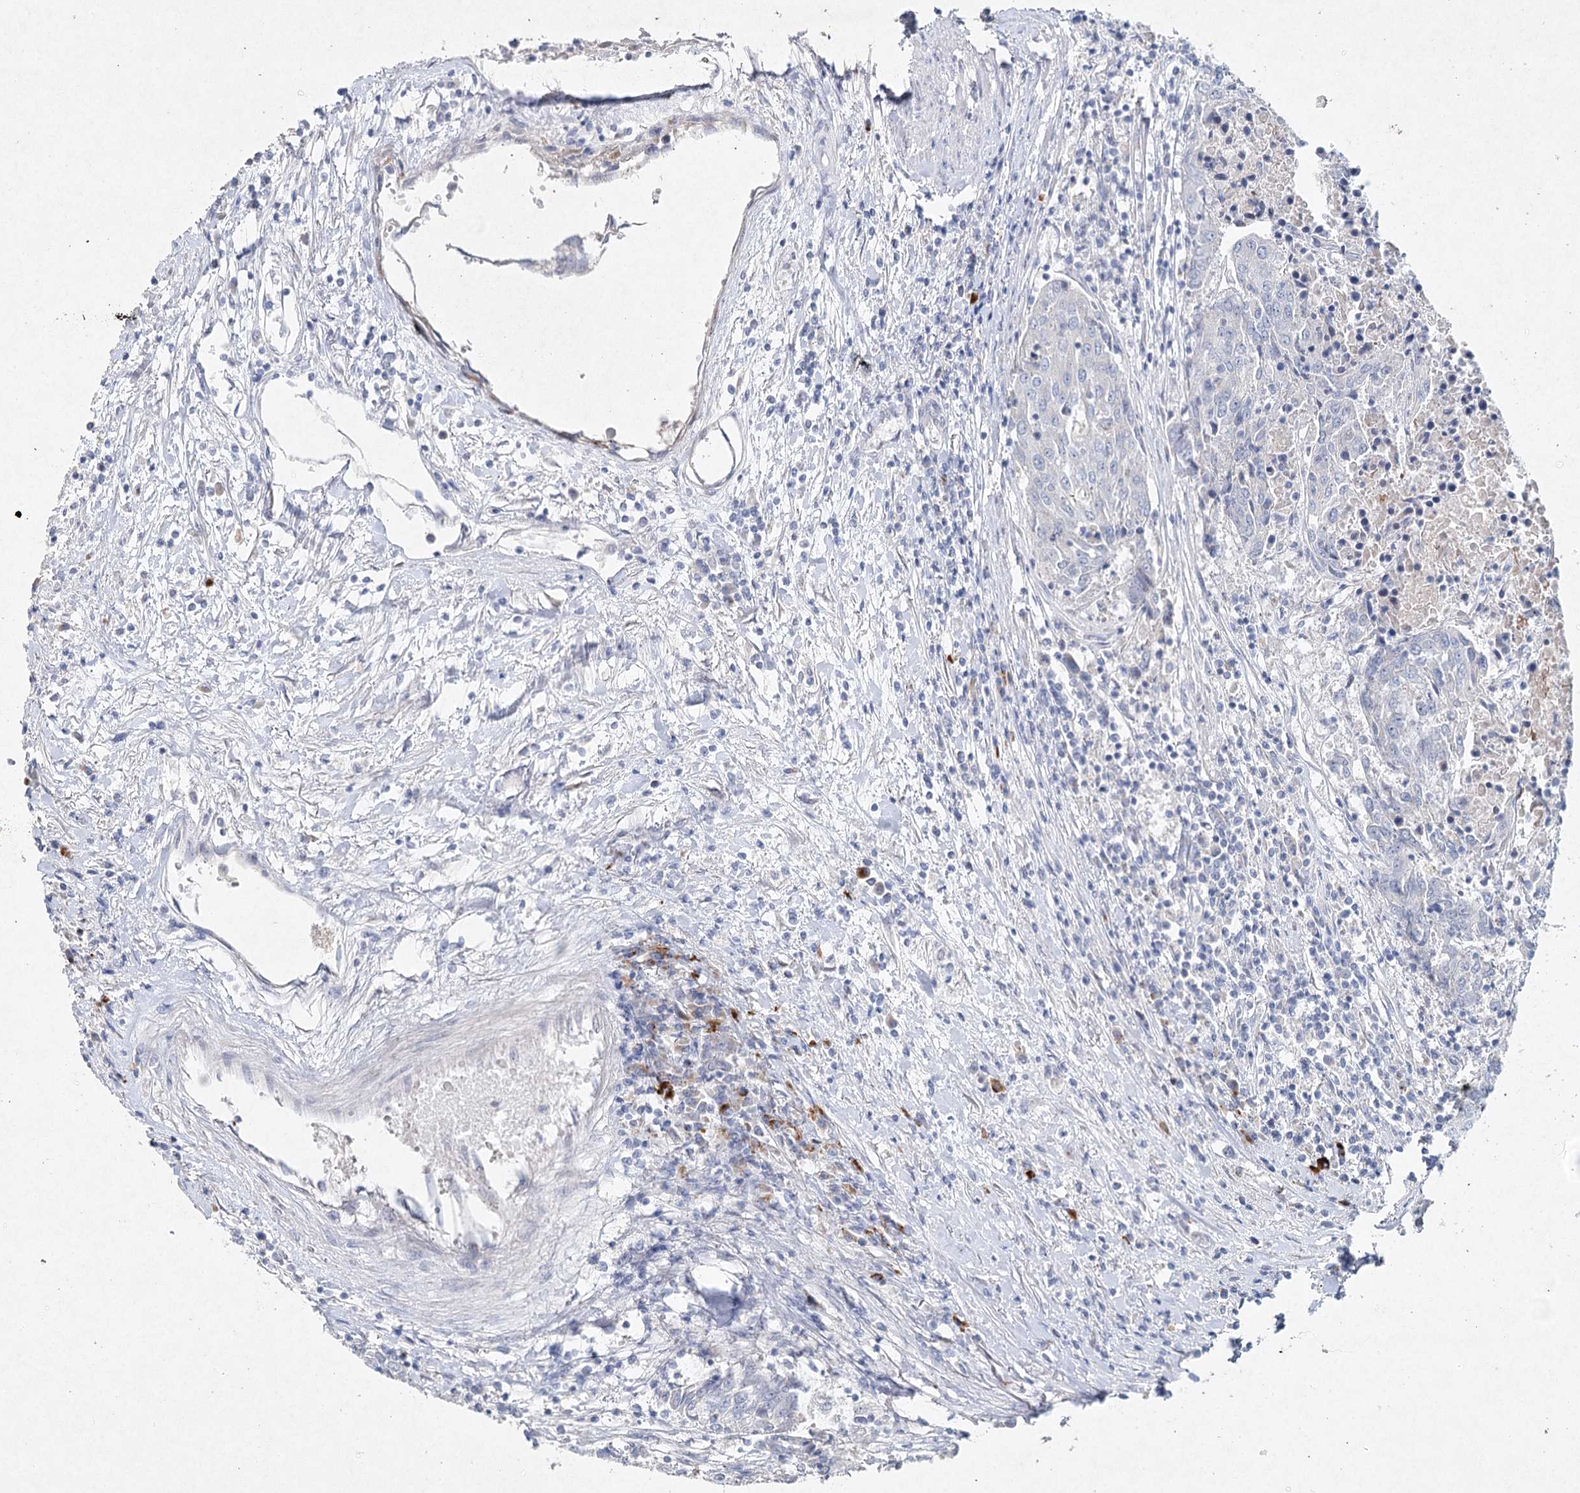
{"staining": {"intensity": "negative", "quantity": "none", "location": "none"}, "tissue": "urothelial cancer", "cell_type": "Tumor cells", "image_type": "cancer", "snomed": [{"axis": "morphology", "description": "Urothelial carcinoma, High grade"}, {"axis": "topography", "description": "Urinary bladder"}], "caption": "There is no significant staining in tumor cells of high-grade urothelial carcinoma. Brightfield microscopy of immunohistochemistry stained with DAB (3,3'-diaminobenzidine) (brown) and hematoxylin (blue), captured at high magnification.", "gene": "RFX6", "patient": {"sex": "female", "age": 85}}